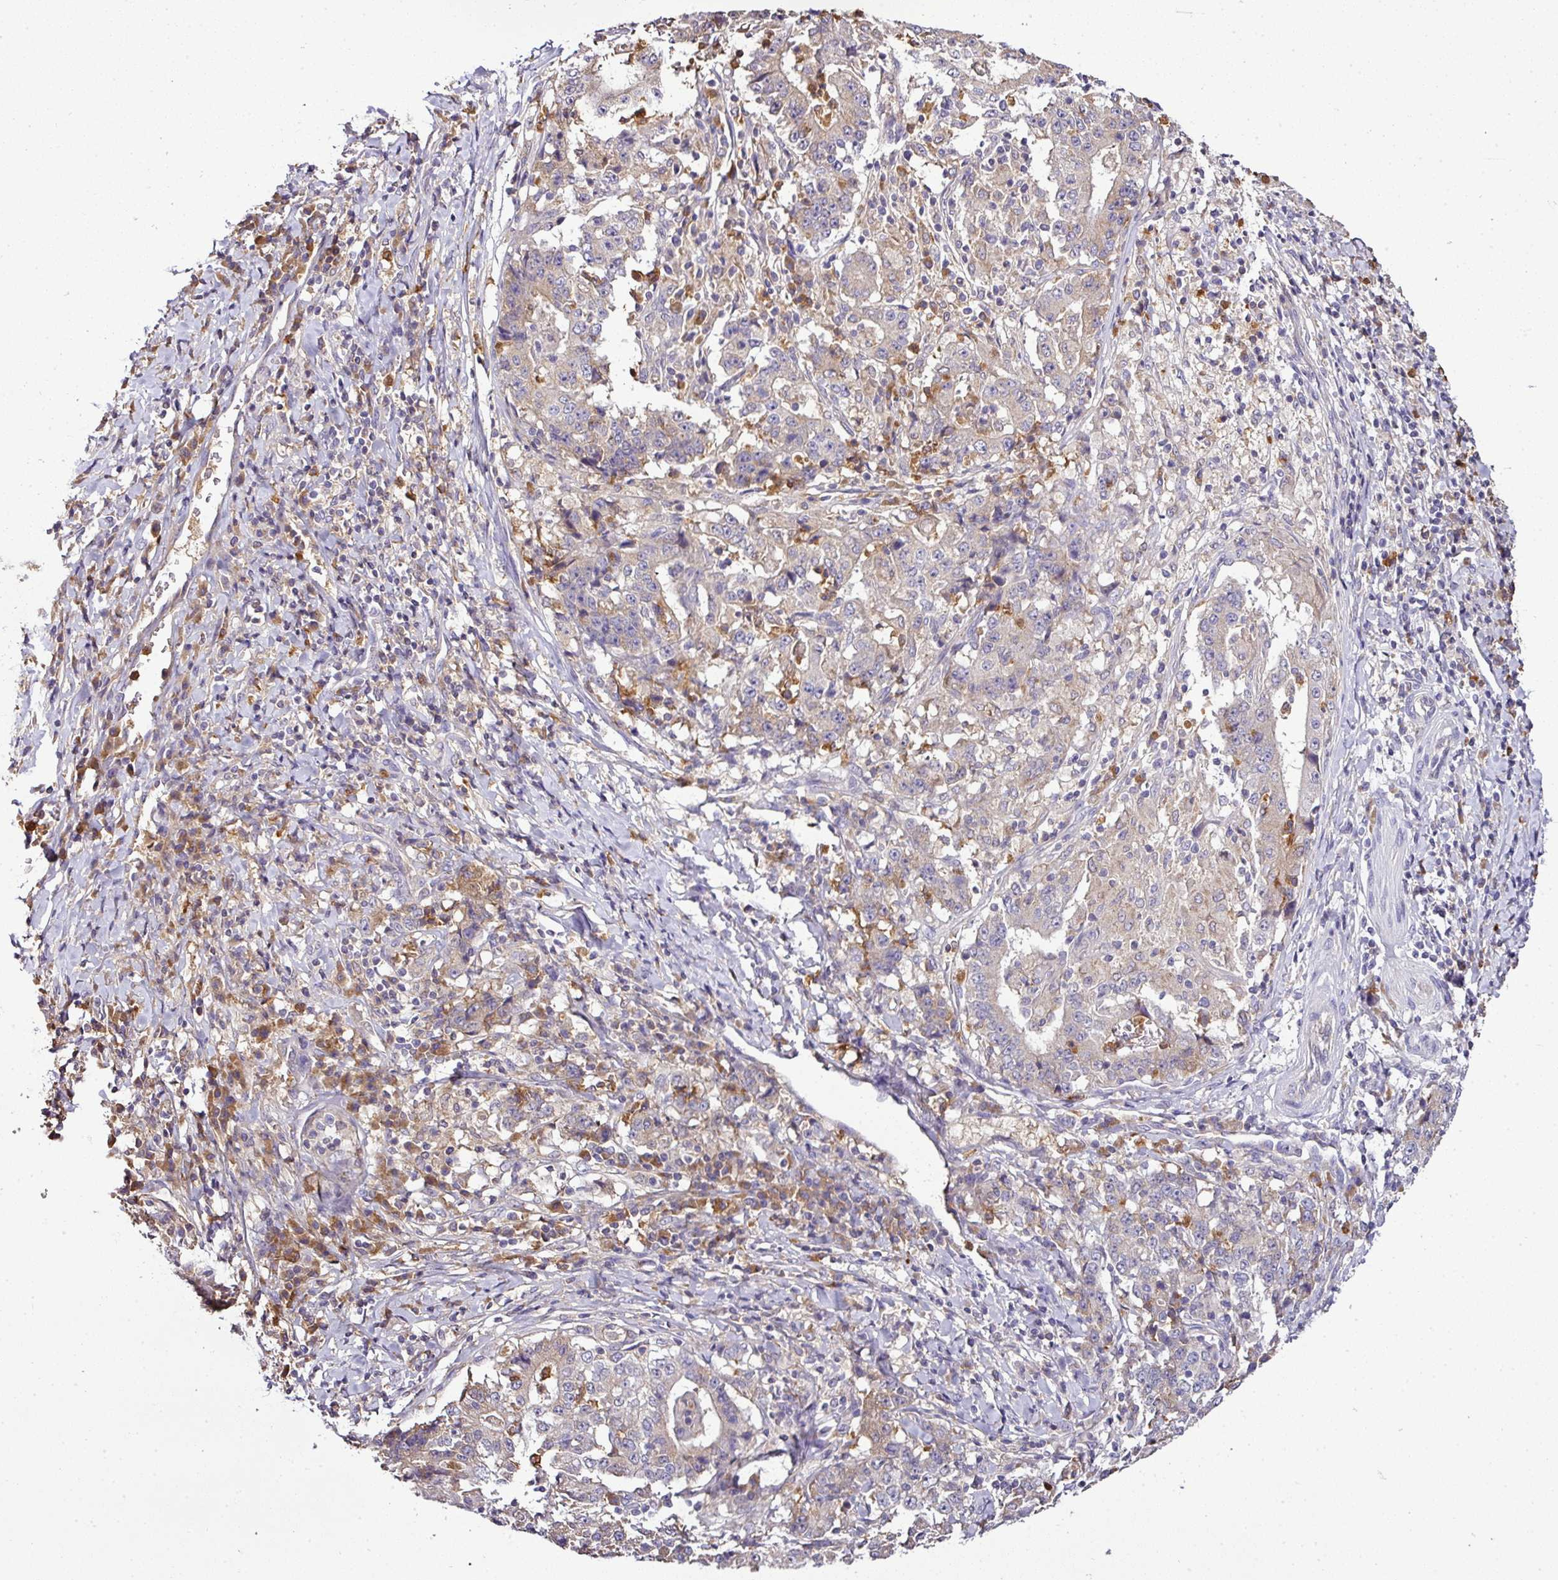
{"staining": {"intensity": "negative", "quantity": "none", "location": "none"}, "tissue": "stomach cancer", "cell_type": "Tumor cells", "image_type": "cancer", "snomed": [{"axis": "morphology", "description": "Normal tissue, NOS"}, {"axis": "morphology", "description": "Adenocarcinoma, NOS"}, {"axis": "topography", "description": "Stomach, upper"}, {"axis": "topography", "description": "Stomach"}], "caption": "The image exhibits no staining of tumor cells in stomach adenocarcinoma. The staining was performed using DAB to visualize the protein expression in brown, while the nuclei were stained in blue with hematoxylin (Magnification: 20x).", "gene": "CAB39L", "patient": {"sex": "male", "age": 59}}